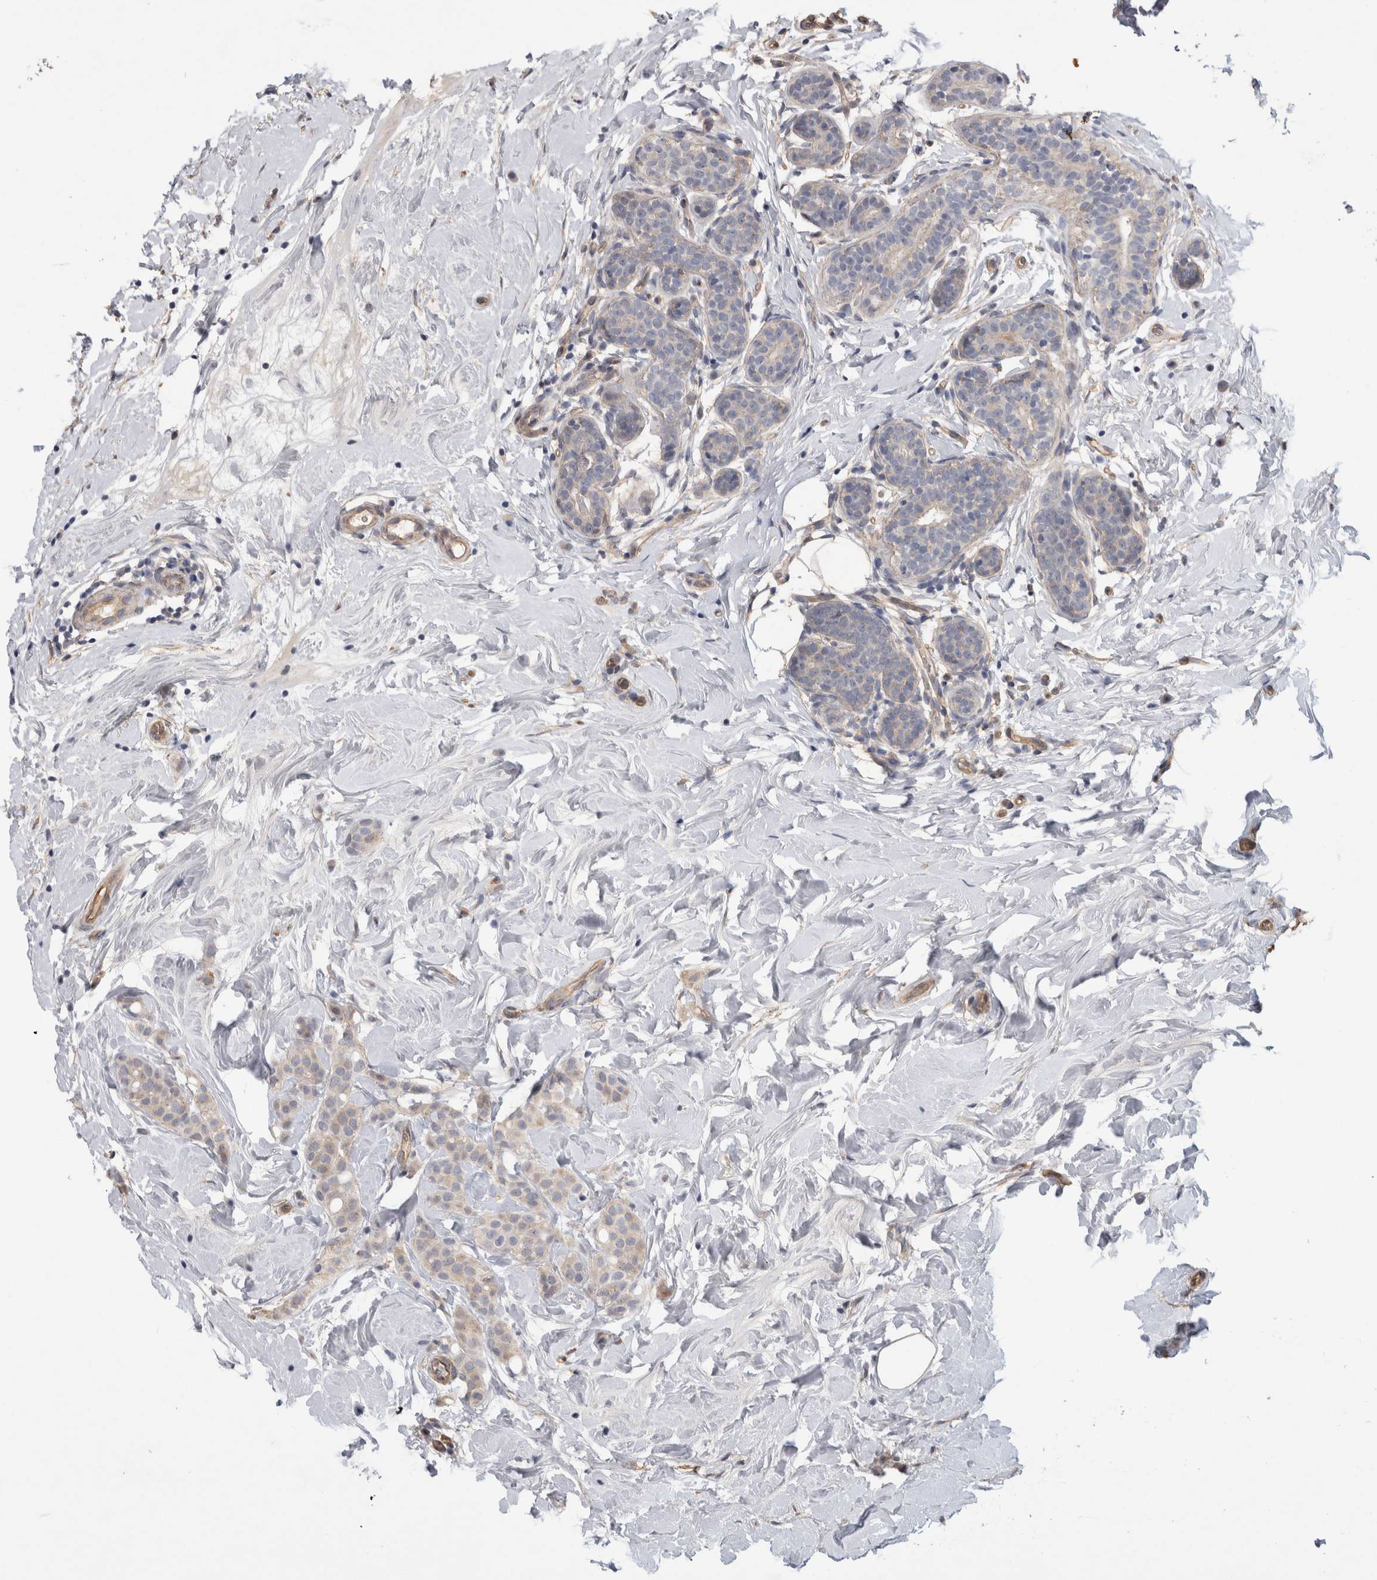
{"staining": {"intensity": "weak", "quantity": "<25%", "location": "cytoplasmic/membranous"}, "tissue": "breast cancer", "cell_type": "Tumor cells", "image_type": "cancer", "snomed": [{"axis": "morphology", "description": "Lobular carcinoma, in situ"}, {"axis": "morphology", "description": "Lobular carcinoma"}, {"axis": "topography", "description": "Breast"}], "caption": "The image demonstrates no significant staining in tumor cells of breast cancer (lobular carcinoma).", "gene": "ANKFY1", "patient": {"sex": "female", "age": 41}}